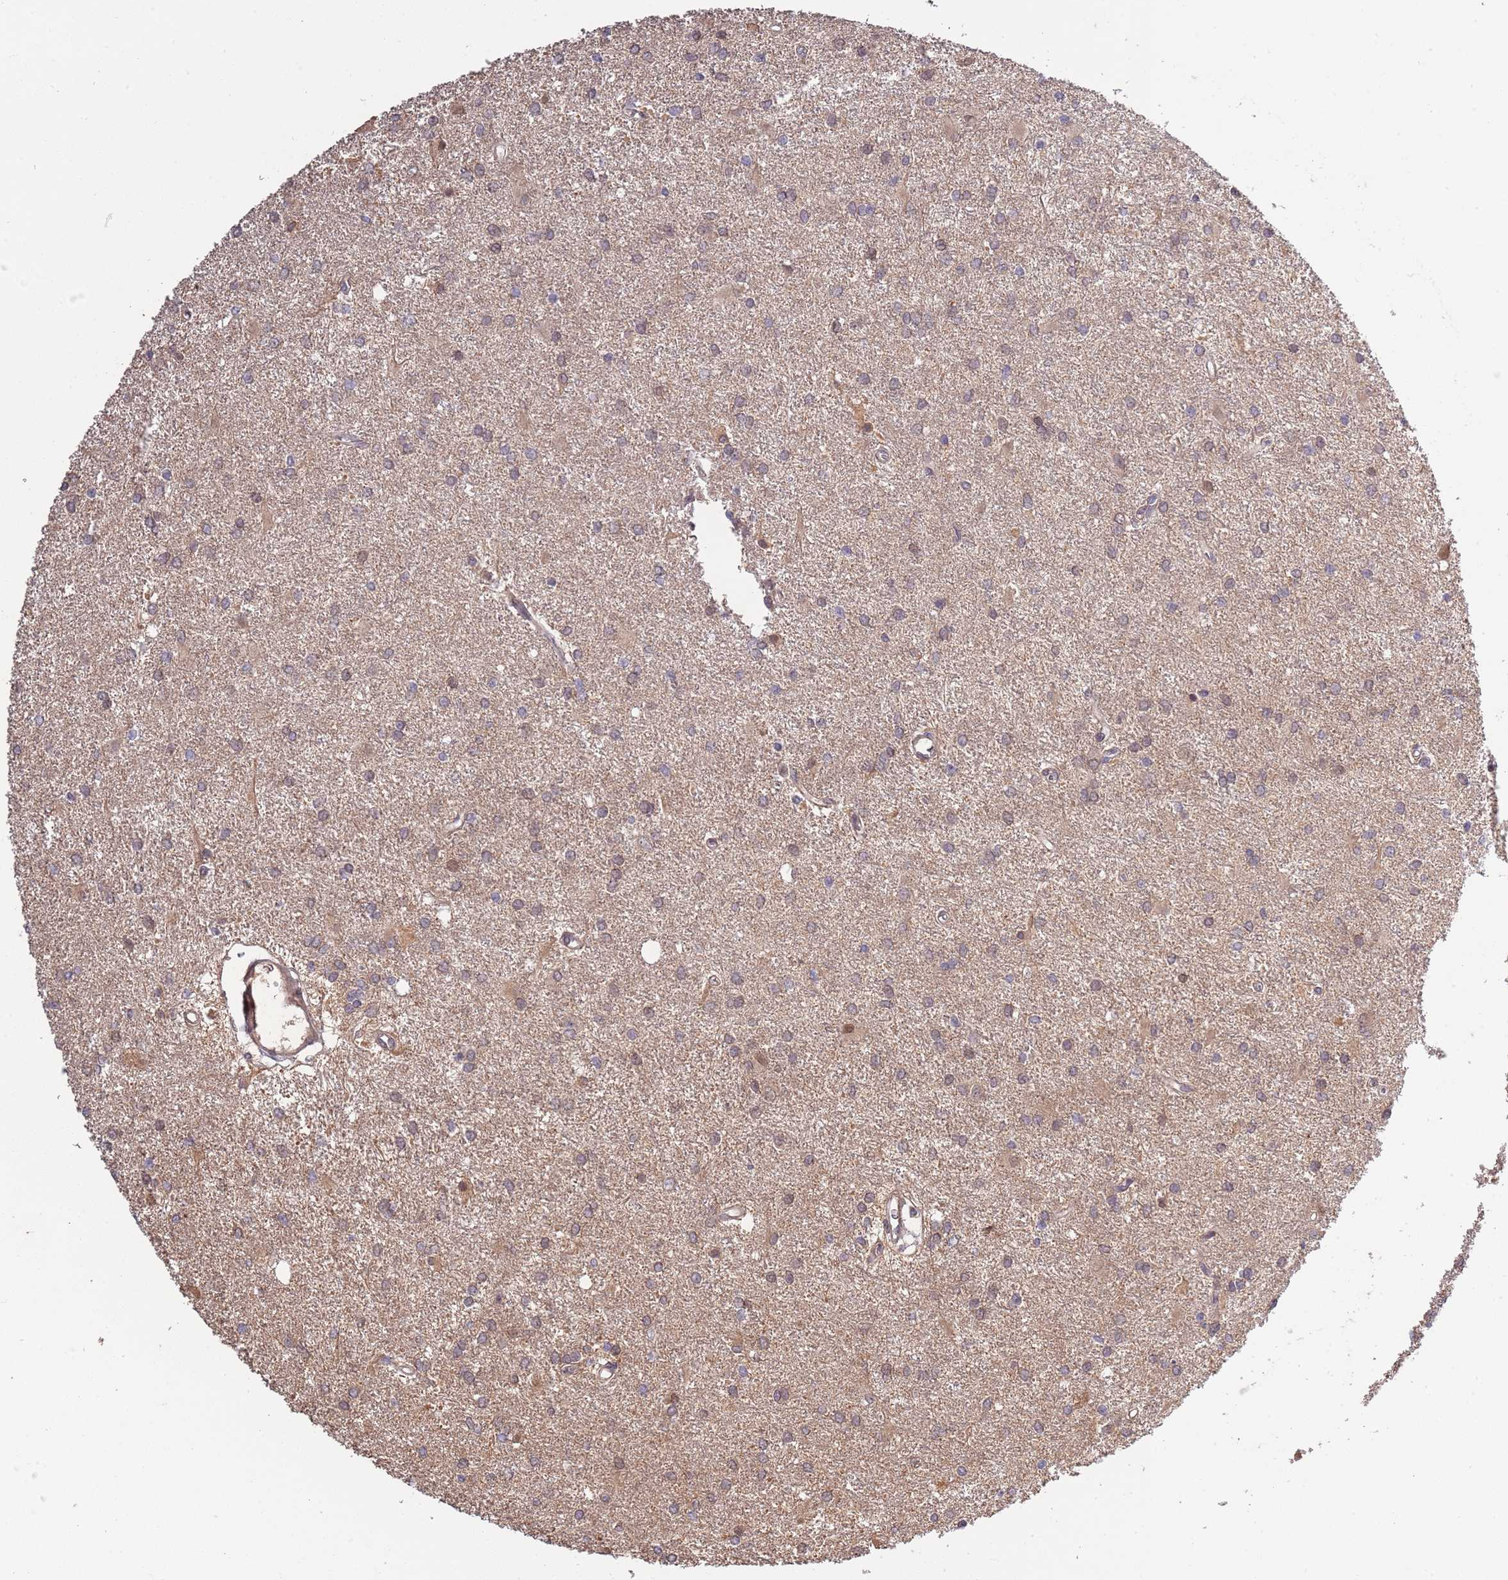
{"staining": {"intensity": "weak", "quantity": "<25%", "location": "cytoplasmic/membranous"}, "tissue": "glioma", "cell_type": "Tumor cells", "image_type": "cancer", "snomed": [{"axis": "morphology", "description": "Glioma, malignant, High grade"}, {"axis": "topography", "description": "Brain"}], "caption": "The histopathology image demonstrates no significant positivity in tumor cells of high-grade glioma (malignant). Brightfield microscopy of immunohistochemistry stained with DAB (brown) and hematoxylin (blue), captured at high magnification.", "gene": "ZNF665", "patient": {"sex": "female", "age": 50}}